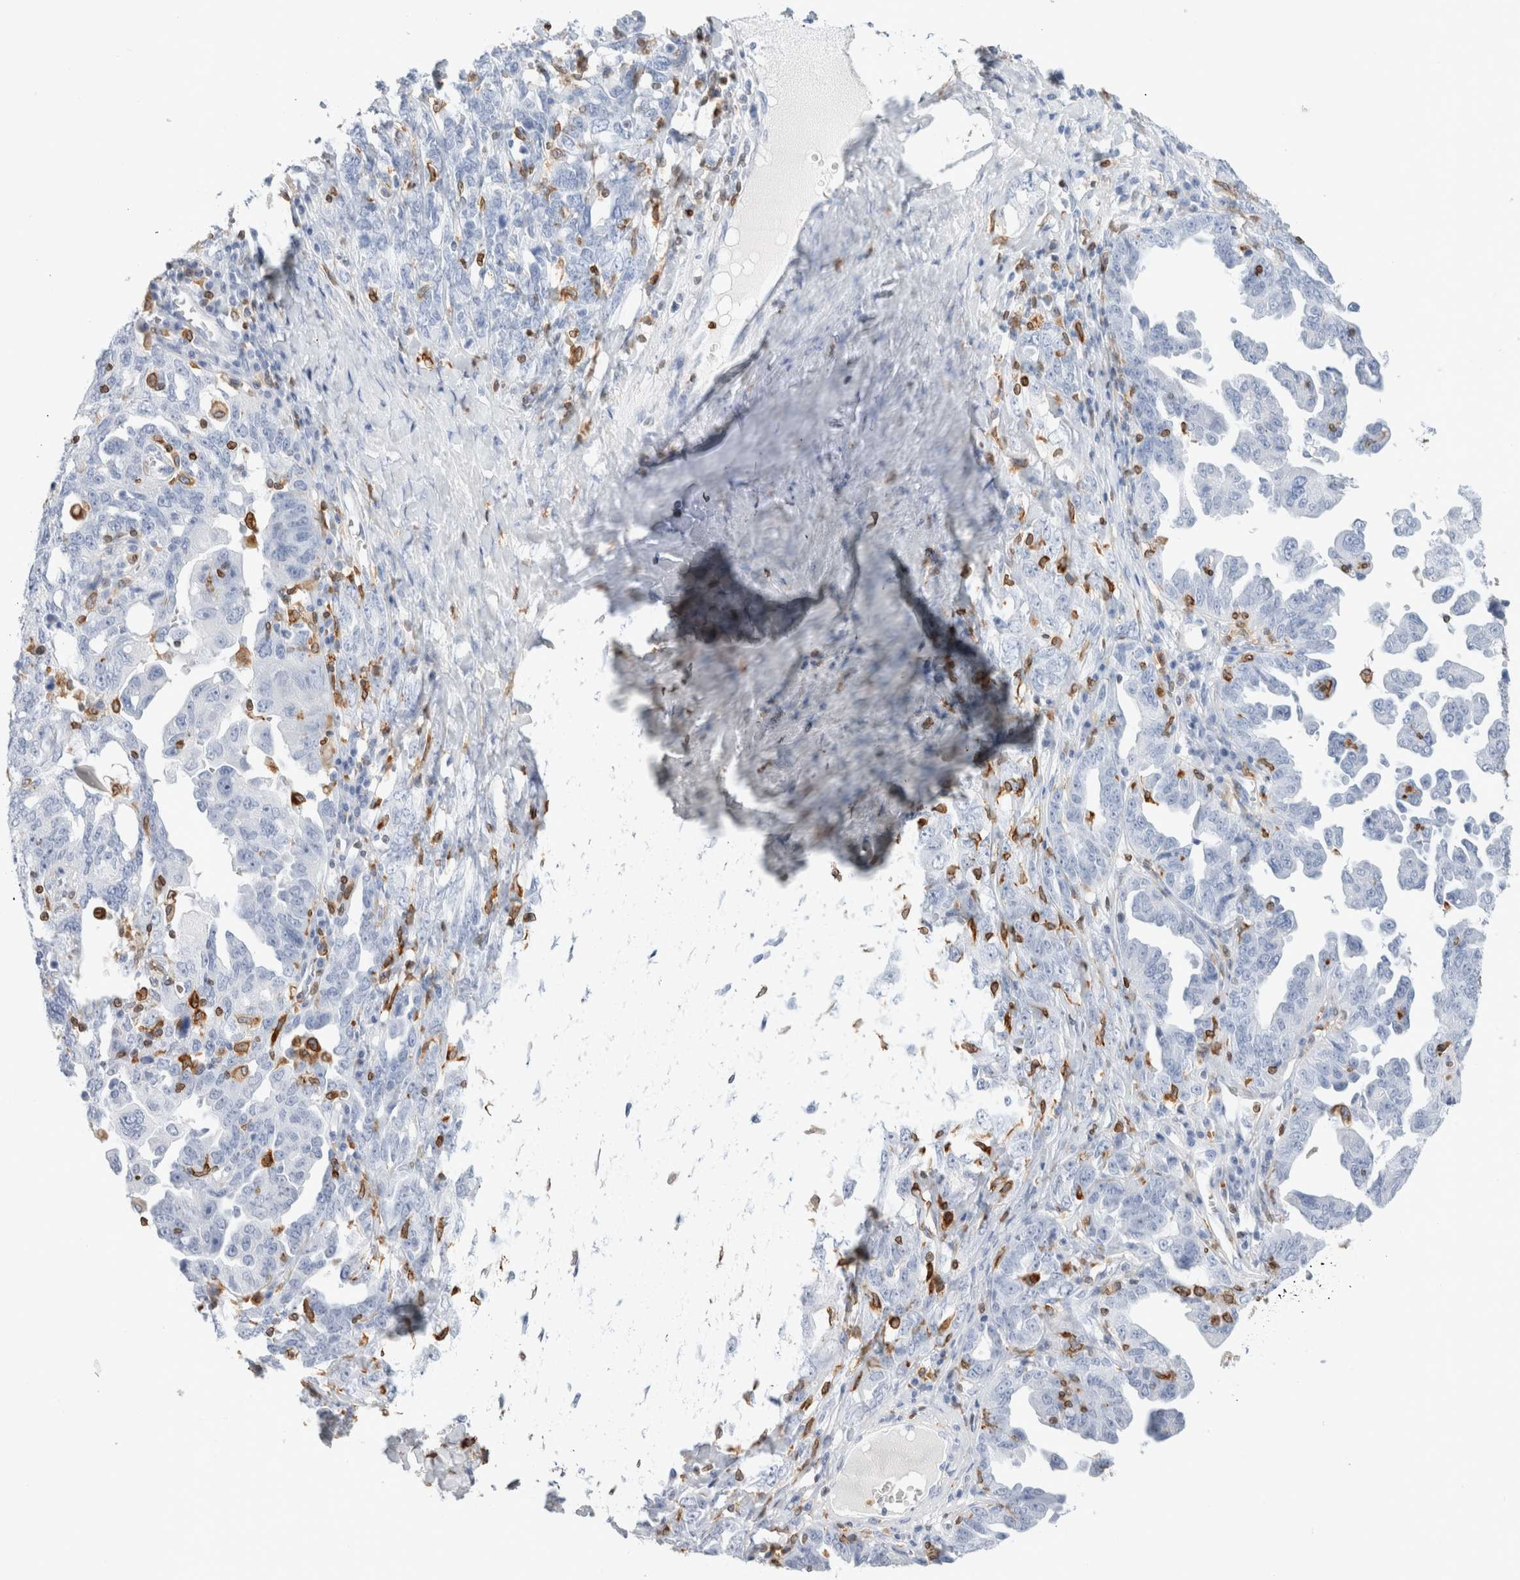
{"staining": {"intensity": "negative", "quantity": "none", "location": "none"}, "tissue": "ovarian cancer", "cell_type": "Tumor cells", "image_type": "cancer", "snomed": [{"axis": "morphology", "description": "Carcinoma, endometroid"}, {"axis": "topography", "description": "Ovary"}], "caption": "IHC histopathology image of neoplastic tissue: human ovarian cancer stained with DAB displays no significant protein positivity in tumor cells.", "gene": "ALOX5AP", "patient": {"sex": "female", "age": 62}}